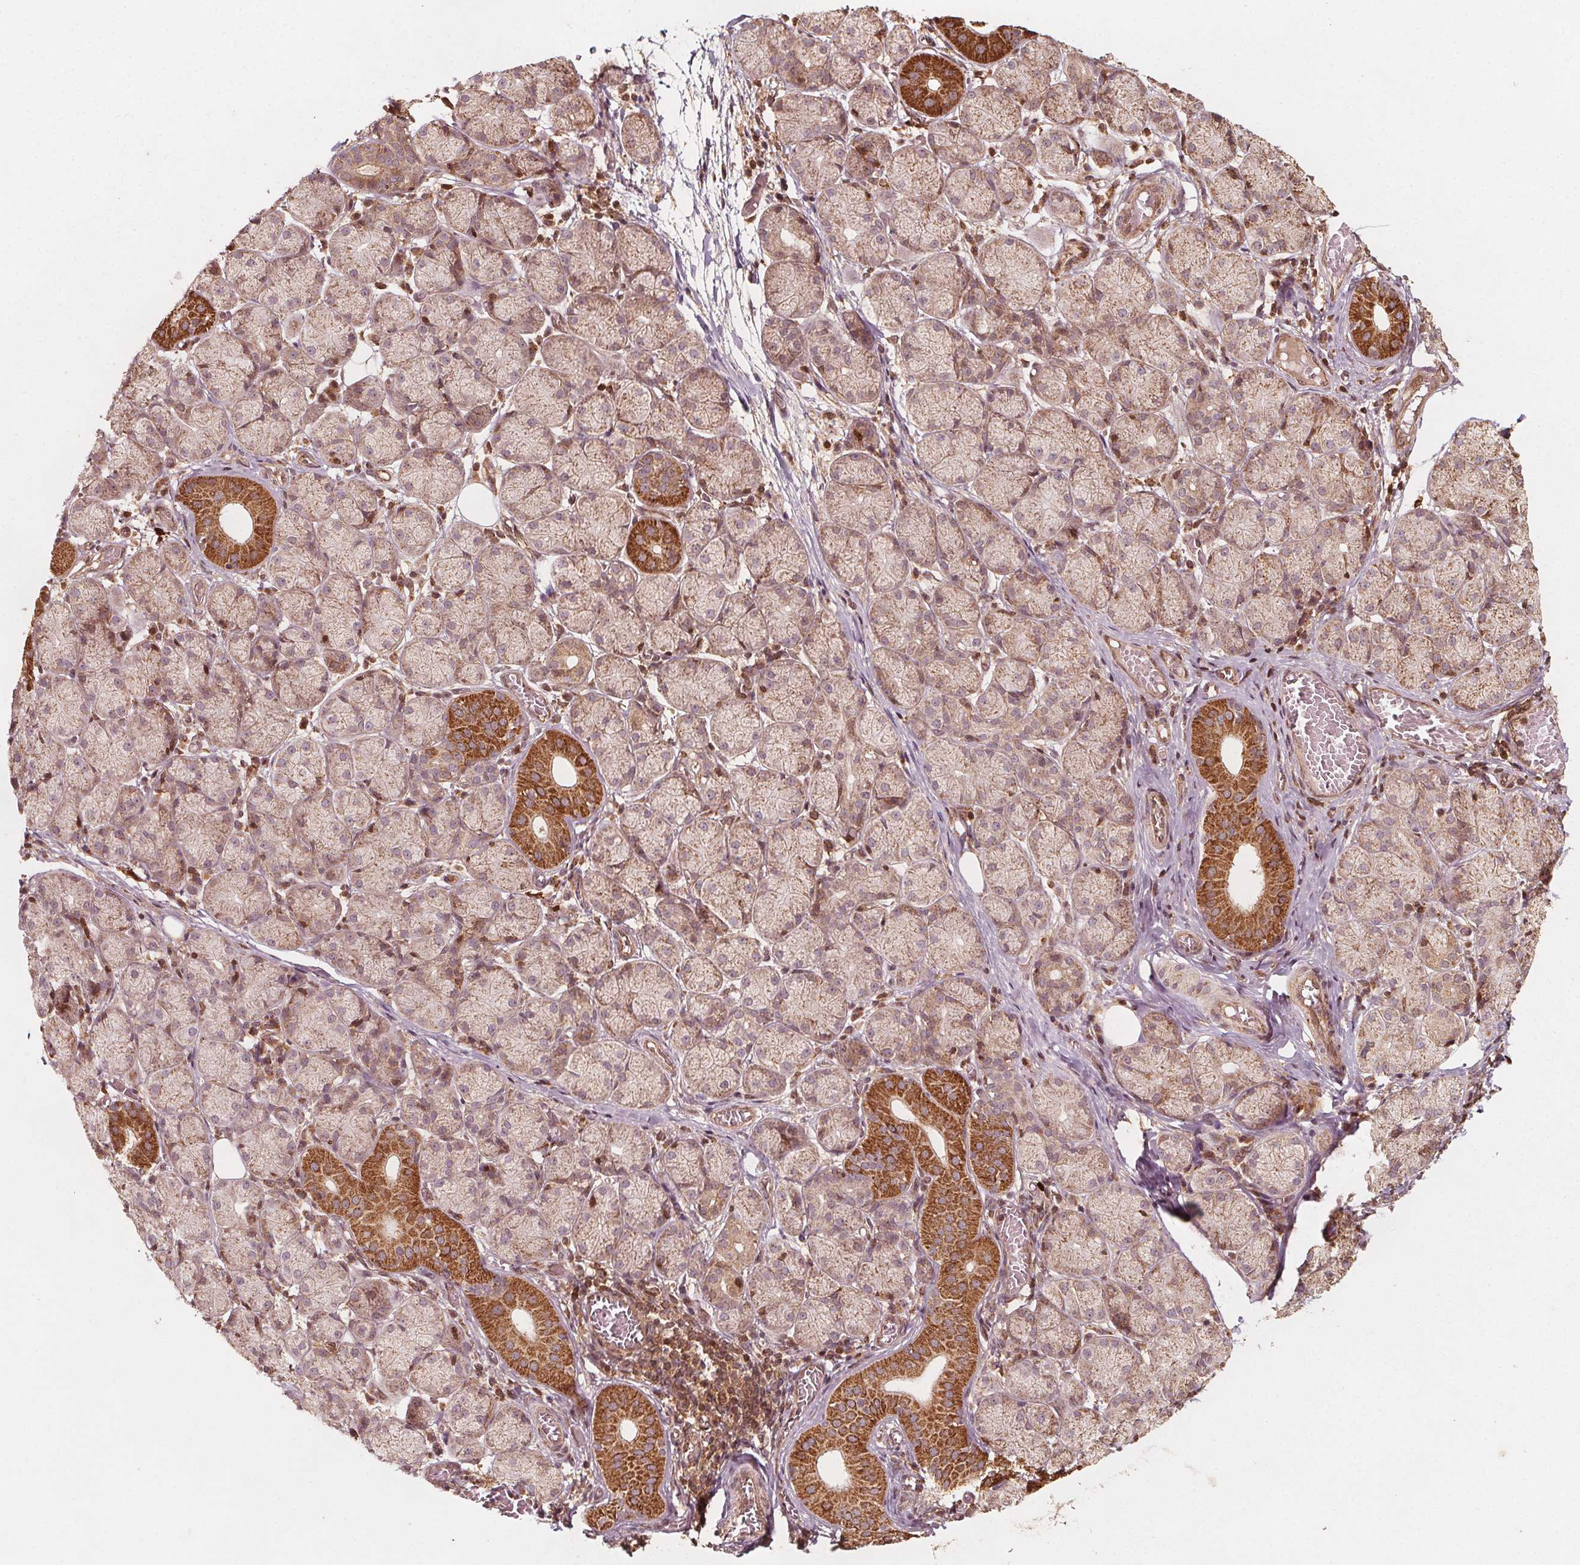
{"staining": {"intensity": "strong", "quantity": "<25%", "location": "cytoplasmic/membranous"}, "tissue": "salivary gland", "cell_type": "Glandular cells", "image_type": "normal", "snomed": [{"axis": "morphology", "description": "Normal tissue, NOS"}, {"axis": "topography", "description": "Salivary gland"}, {"axis": "topography", "description": "Peripheral nerve tissue"}], "caption": "Salivary gland stained with a brown dye displays strong cytoplasmic/membranous positive expression in approximately <25% of glandular cells.", "gene": "AIP", "patient": {"sex": "female", "age": 24}}